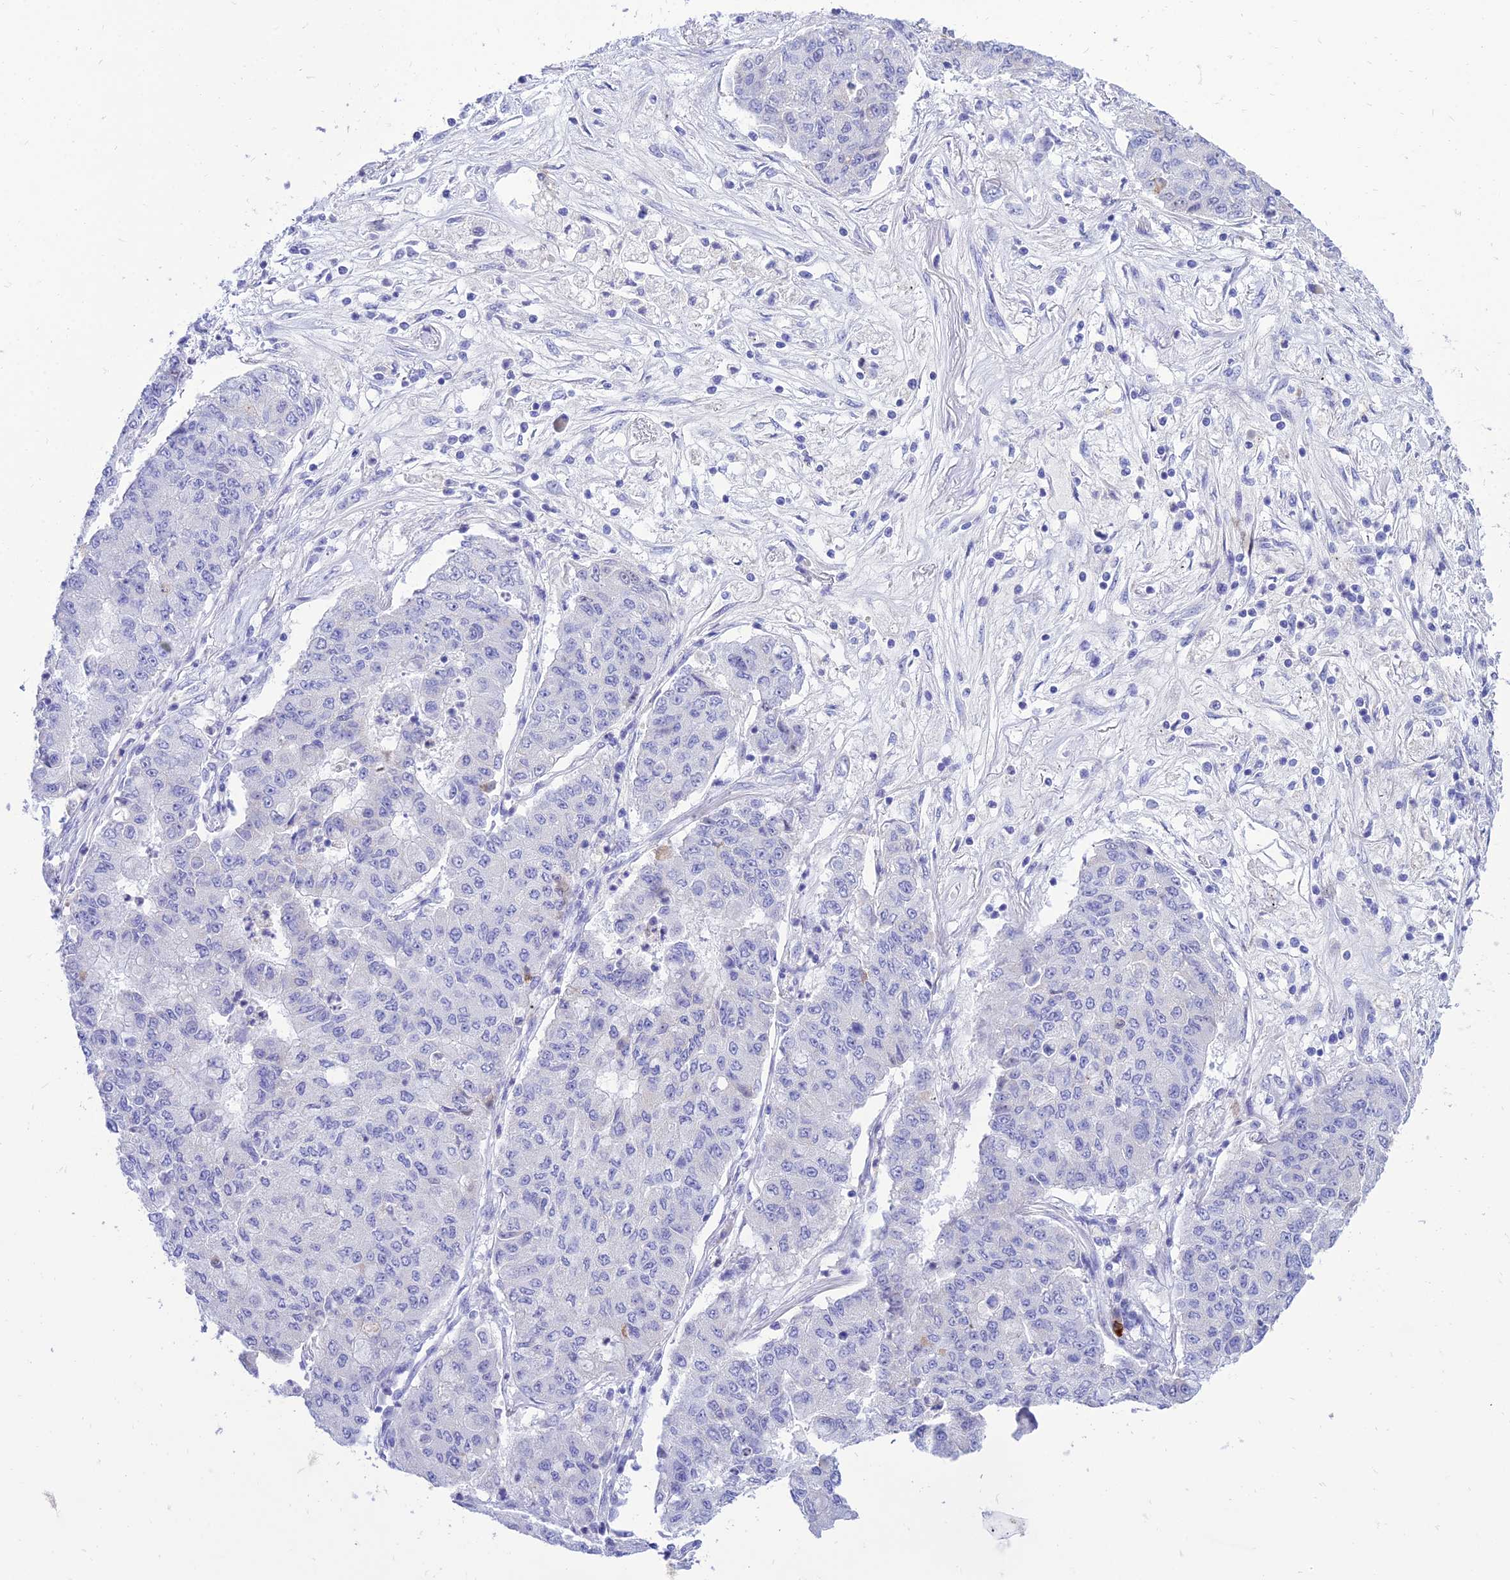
{"staining": {"intensity": "moderate", "quantity": "<25%", "location": "cytoplasmic/membranous"}, "tissue": "lung cancer", "cell_type": "Tumor cells", "image_type": "cancer", "snomed": [{"axis": "morphology", "description": "Squamous cell carcinoma, NOS"}, {"axis": "topography", "description": "Lung"}], "caption": "IHC histopathology image of neoplastic tissue: human lung cancer (squamous cell carcinoma) stained using IHC reveals low levels of moderate protein expression localized specifically in the cytoplasmic/membranous of tumor cells, appearing as a cytoplasmic/membranous brown color.", "gene": "PKN3", "patient": {"sex": "male", "age": 74}}